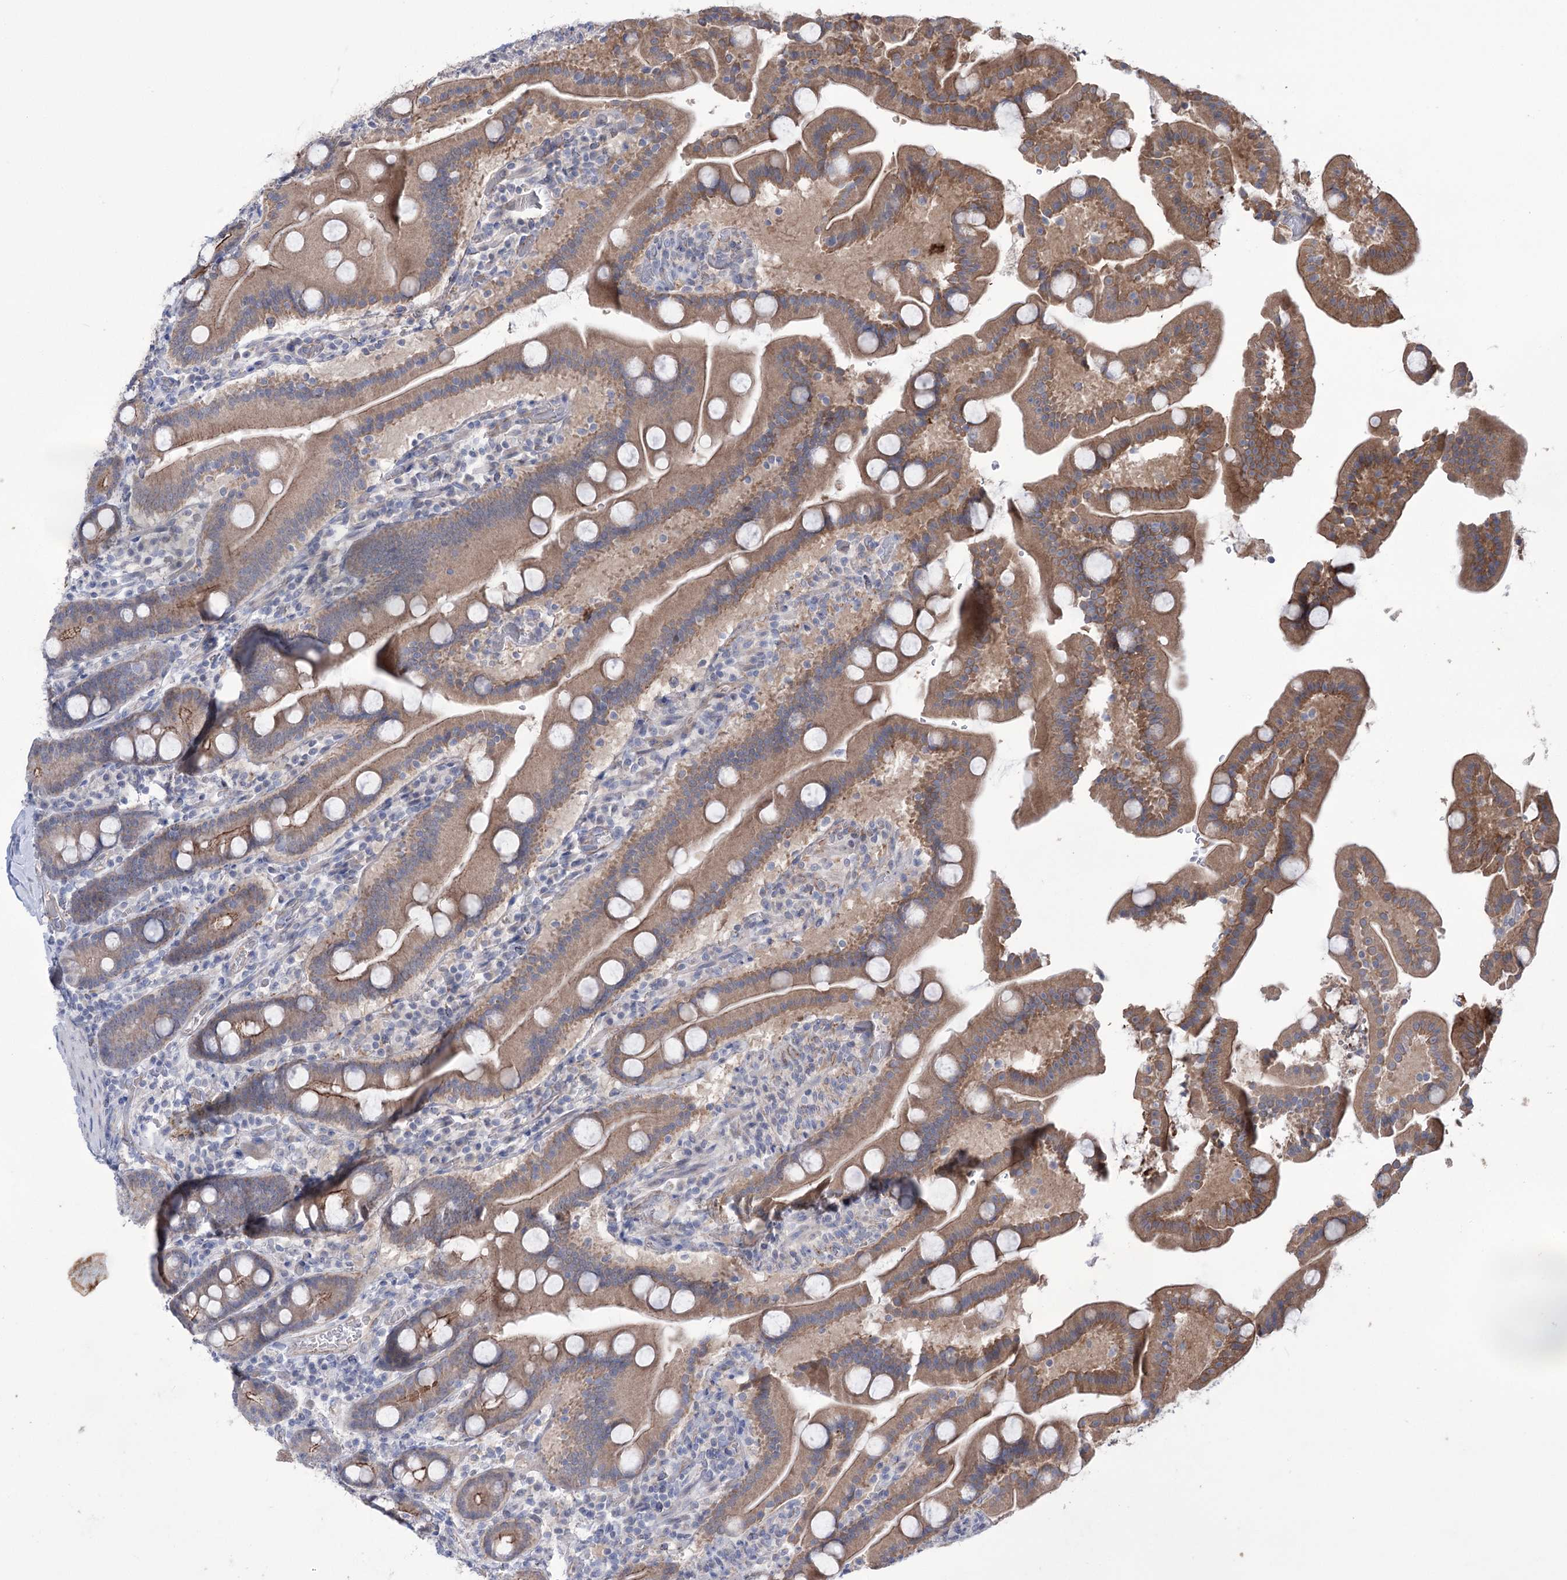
{"staining": {"intensity": "moderate", "quantity": ">75%", "location": "cytoplasmic/membranous"}, "tissue": "duodenum", "cell_type": "Glandular cells", "image_type": "normal", "snomed": [{"axis": "morphology", "description": "Normal tissue, NOS"}, {"axis": "topography", "description": "Duodenum"}], "caption": "This is a histology image of IHC staining of unremarkable duodenum, which shows moderate positivity in the cytoplasmic/membranous of glandular cells.", "gene": "TRIM71", "patient": {"sex": "male", "age": 55}}